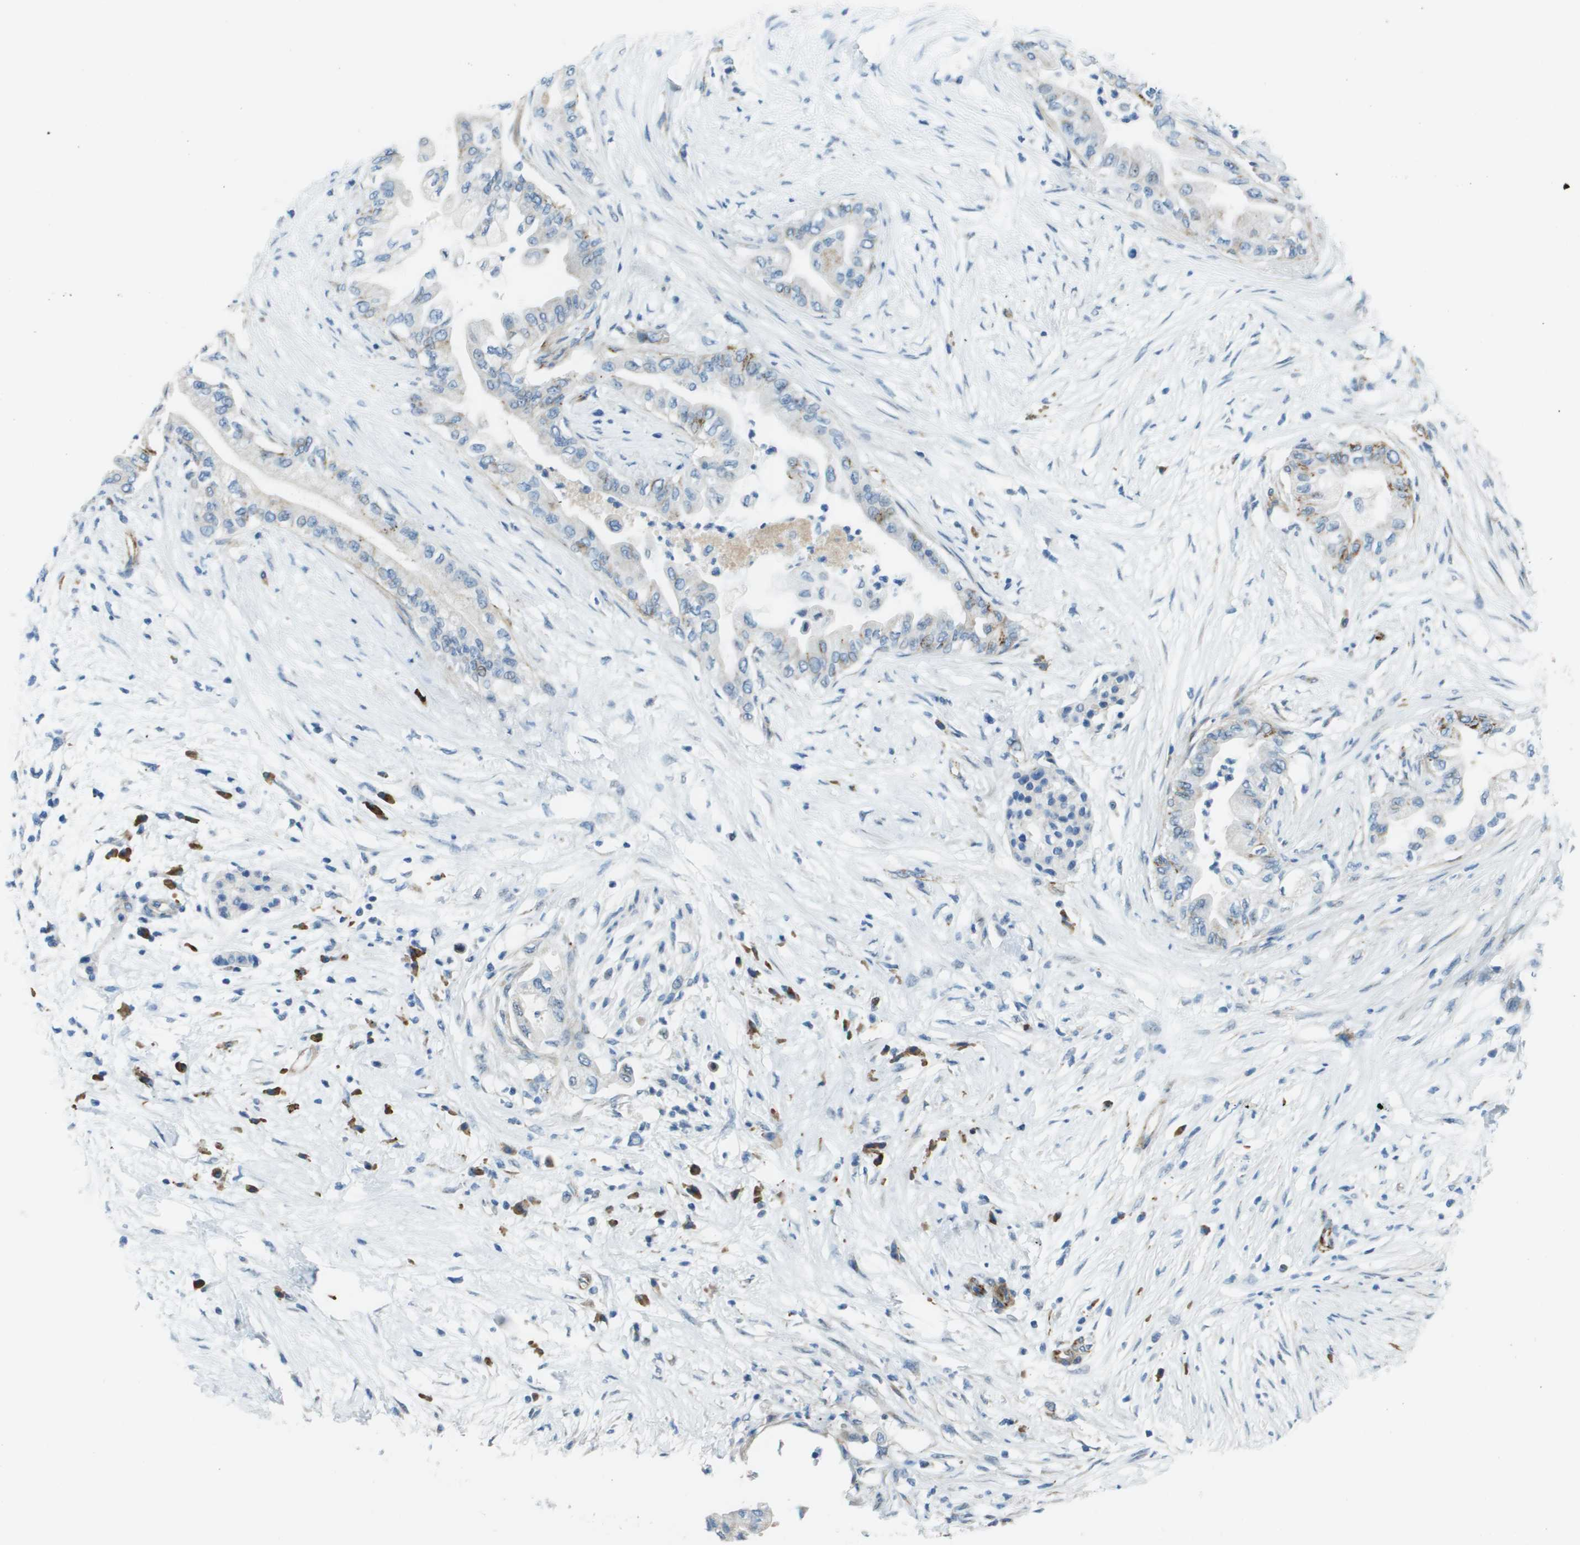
{"staining": {"intensity": "negative", "quantity": "none", "location": "none"}, "tissue": "pancreatic cancer", "cell_type": "Tumor cells", "image_type": "cancer", "snomed": [{"axis": "morphology", "description": "Normal tissue, NOS"}, {"axis": "morphology", "description": "Adenocarcinoma, NOS"}, {"axis": "topography", "description": "Pancreas"}, {"axis": "topography", "description": "Duodenum"}], "caption": "A micrograph of human pancreatic cancer (adenocarcinoma) is negative for staining in tumor cells.", "gene": "SDC1", "patient": {"sex": "female", "age": 60}}